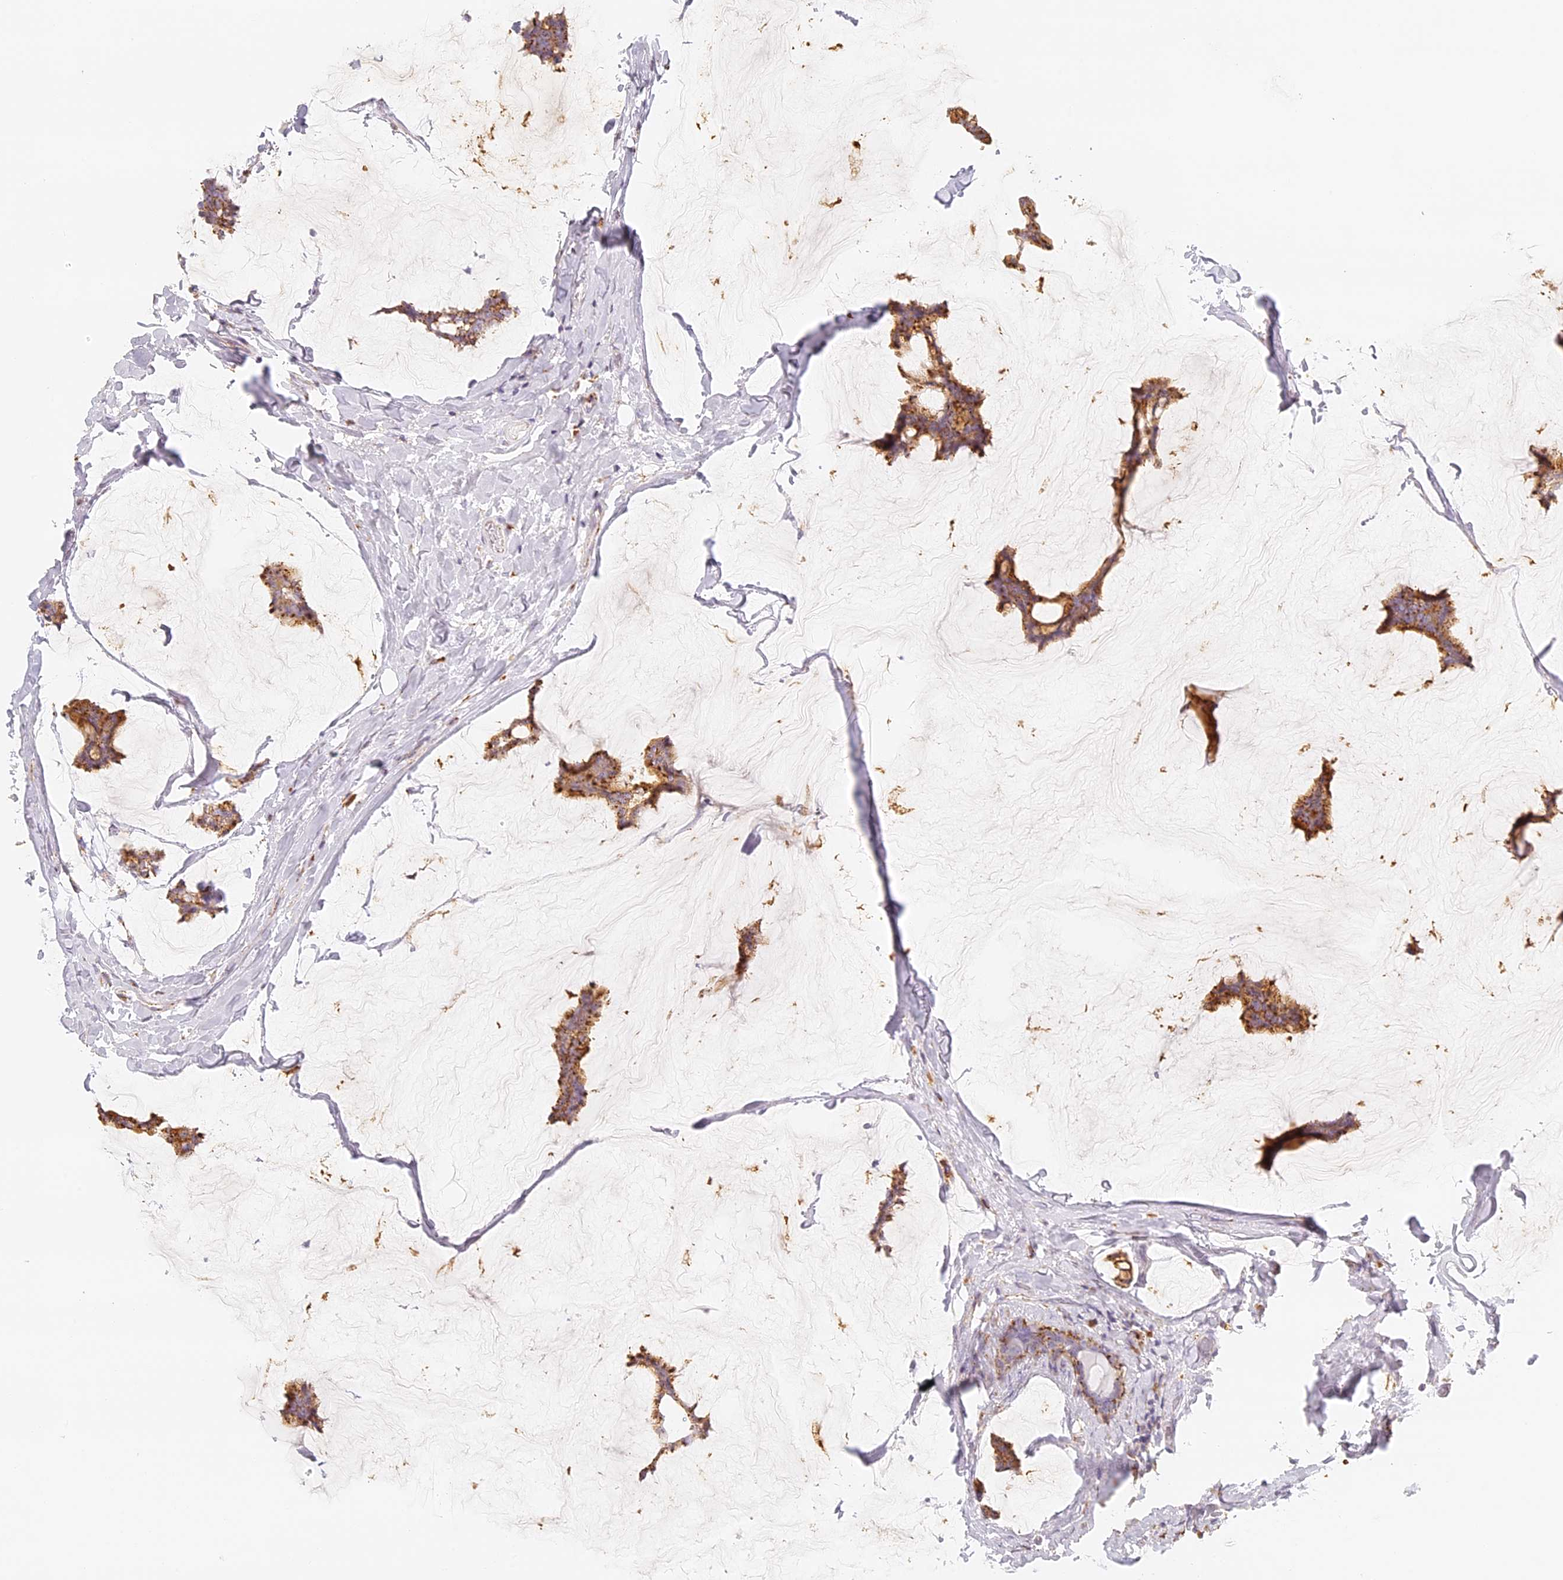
{"staining": {"intensity": "moderate", "quantity": ">75%", "location": "cytoplasmic/membranous"}, "tissue": "breast cancer", "cell_type": "Tumor cells", "image_type": "cancer", "snomed": [{"axis": "morphology", "description": "Duct carcinoma"}, {"axis": "topography", "description": "Breast"}], "caption": "The image displays staining of breast cancer, revealing moderate cytoplasmic/membranous protein positivity (brown color) within tumor cells.", "gene": "LAMP2", "patient": {"sex": "female", "age": 93}}